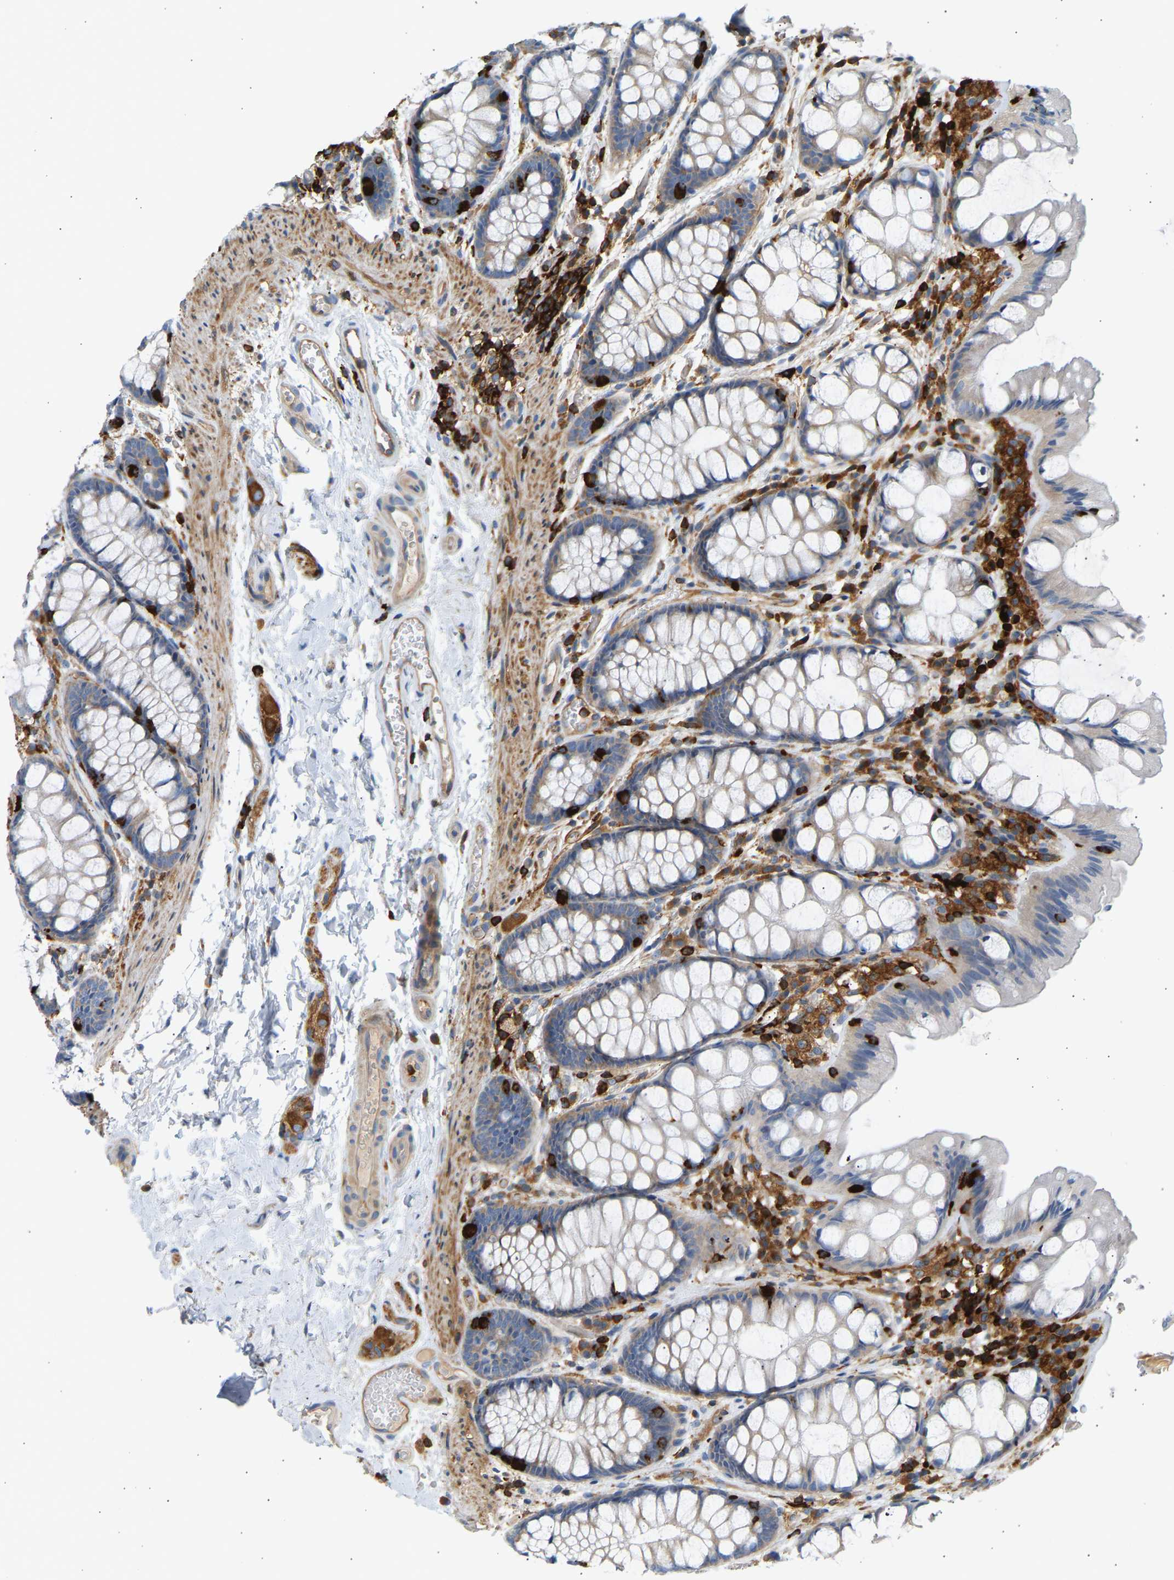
{"staining": {"intensity": "weak", "quantity": ">75%", "location": "cytoplasmic/membranous"}, "tissue": "colon", "cell_type": "Endothelial cells", "image_type": "normal", "snomed": [{"axis": "morphology", "description": "Normal tissue, NOS"}, {"axis": "topography", "description": "Colon"}], "caption": "Immunohistochemistry (IHC) photomicrograph of benign colon: colon stained using immunohistochemistry reveals low levels of weak protein expression localized specifically in the cytoplasmic/membranous of endothelial cells, appearing as a cytoplasmic/membranous brown color.", "gene": "FNBP1", "patient": {"sex": "male", "age": 47}}